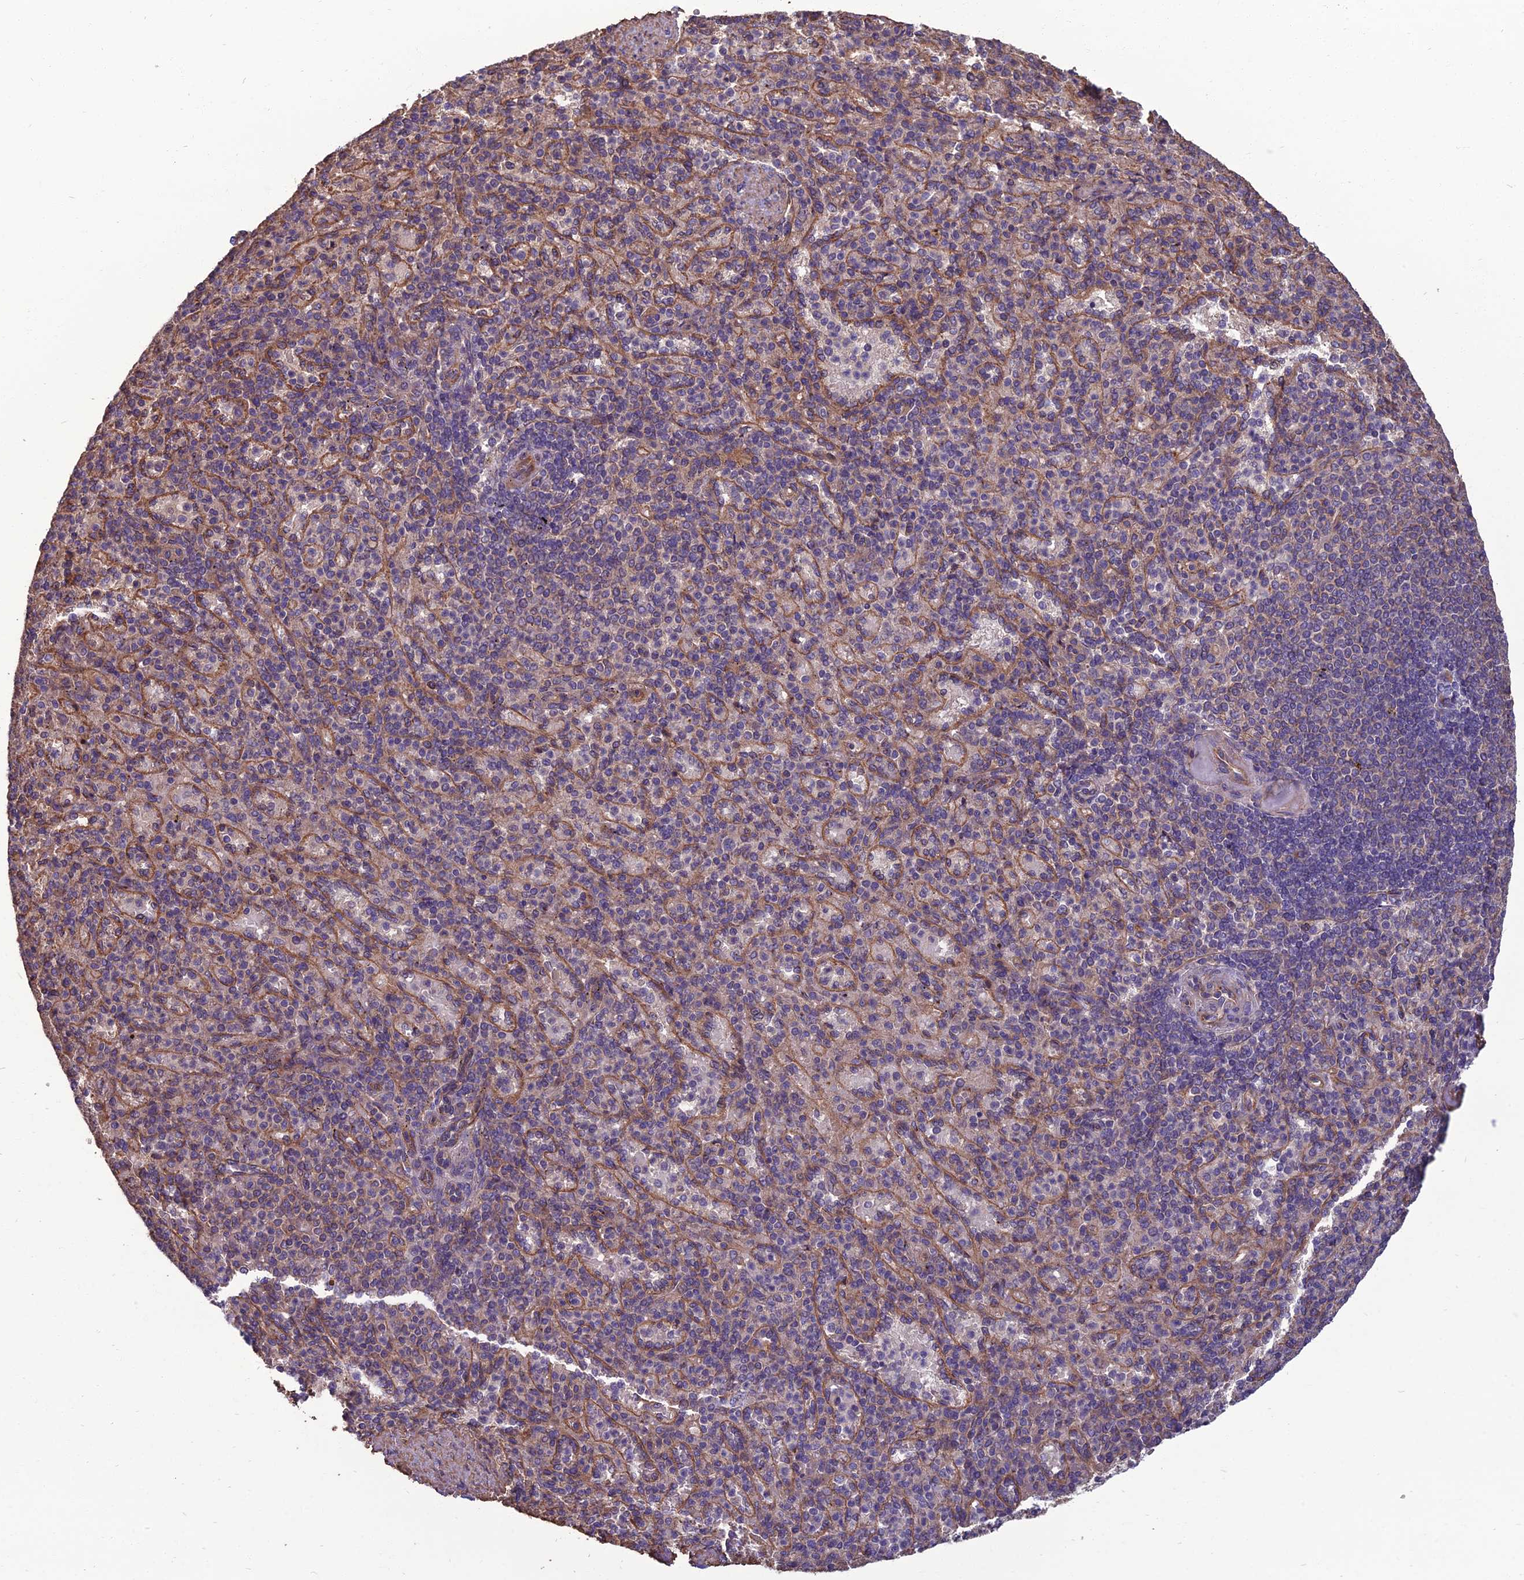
{"staining": {"intensity": "negative", "quantity": "none", "location": "none"}, "tissue": "spleen", "cell_type": "Cells in red pulp", "image_type": "normal", "snomed": [{"axis": "morphology", "description": "Normal tissue, NOS"}, {"axis": "topography", "description": "Spleen"}], "caption": "A micrograph of spleen stained for a protein displays no brown staining in cells in red pulp. (Stains: DAB immunohistochemistry with hematoxylin counter stain, Microscopy: brightfield microscopy at high magnification).", "gene": "WDR24", "patient": {"sex": "female", "age": 74}}